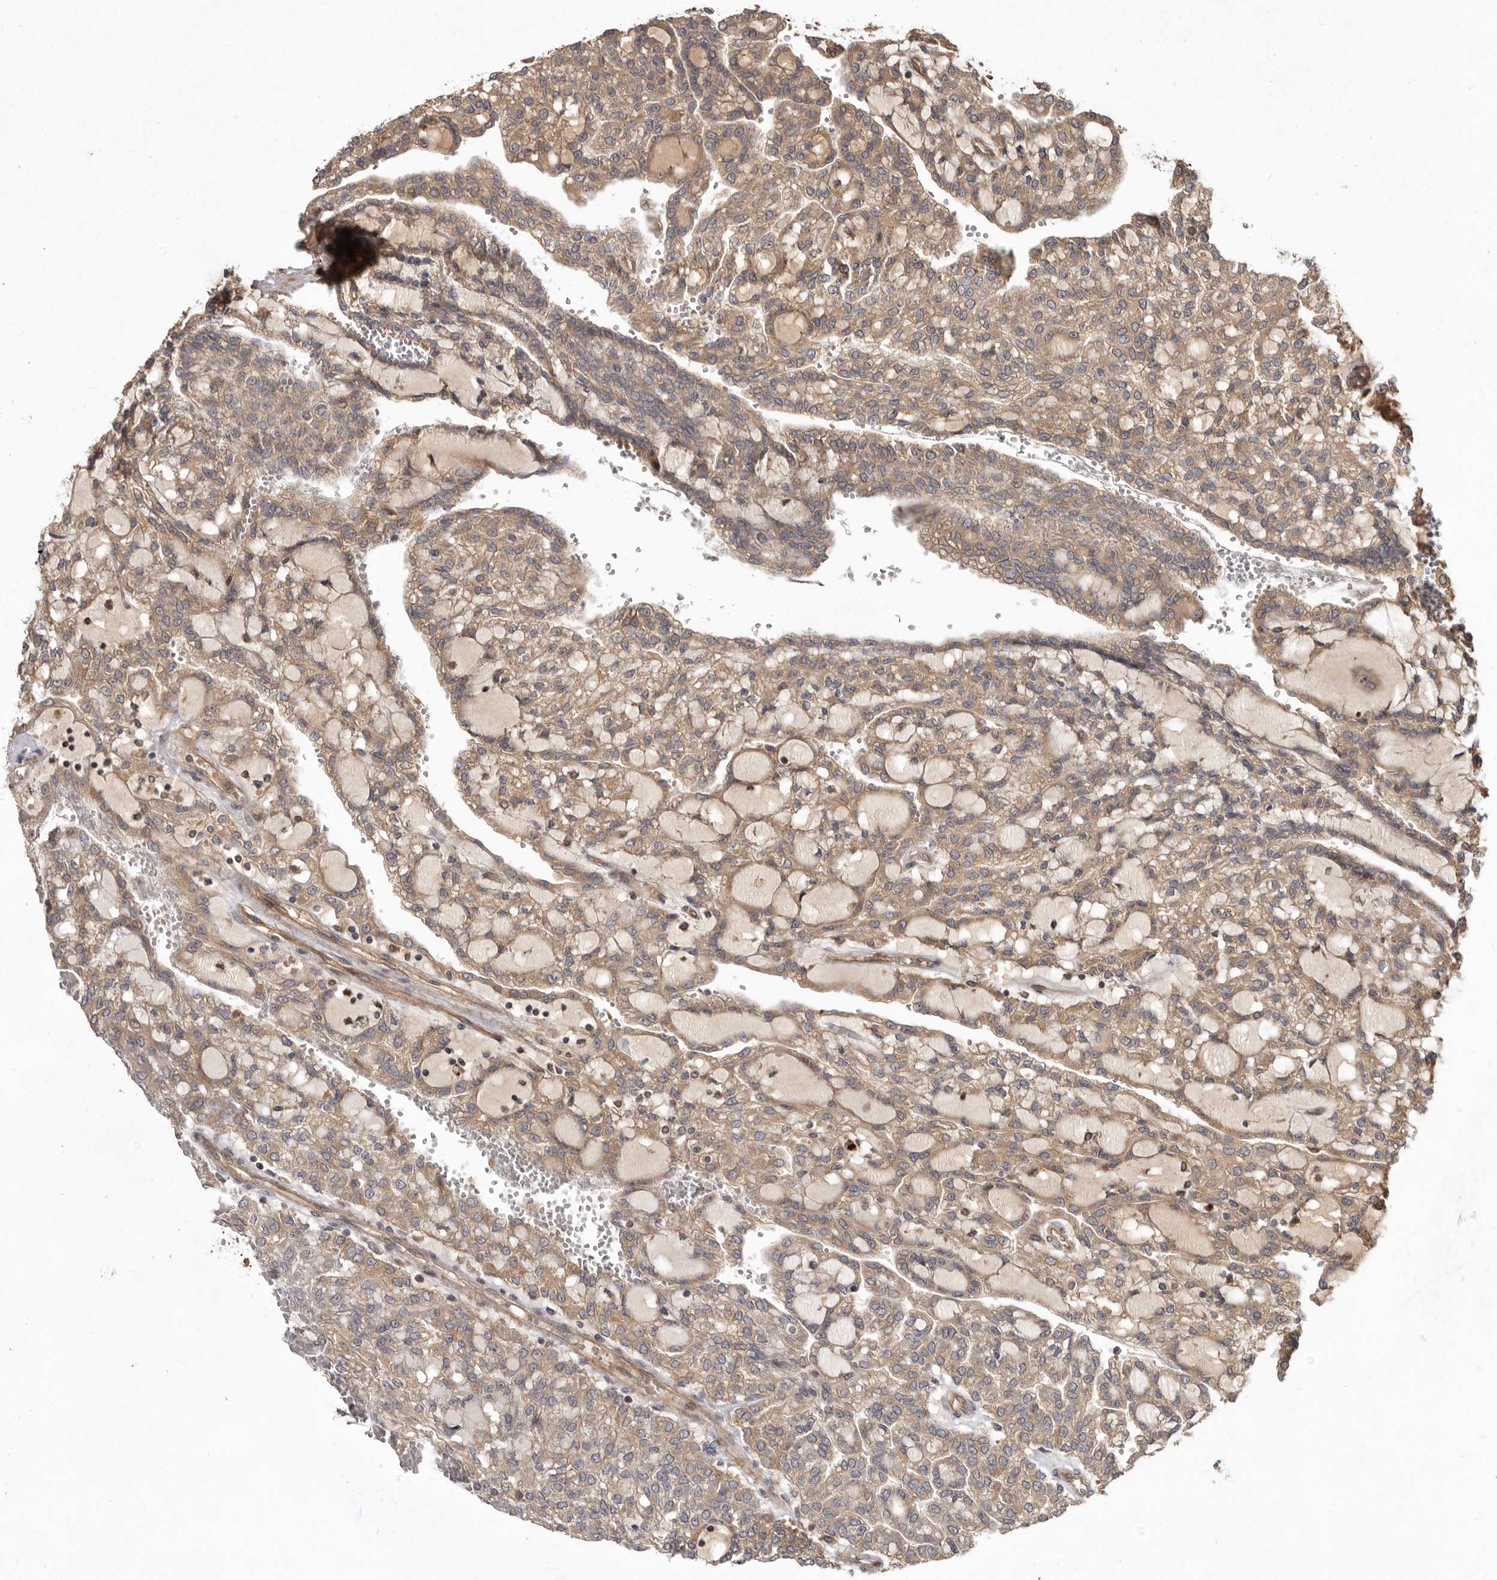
{"staining": {"intensity": "moderate", "quantity": ">75%", "location": "cytoplasmic/membranous"}, "tissue": "renal cancer", "cell_type": "Tumor cells", "image_type": "cancer", "snomed": [{"axis": "morphology", "description": "Adenocarcinoma, NOS"}, {"axis": "topography", "description": "Kidney"}], "caption": "An immunohistochemistry (IHC) image of tumor tissue is shown. Protein staining in brown labels moderate cytoplasmic/membranous positivity in renal cancer within tumor cells. (DAB IHC with brightfield microscopy, high magnification).", "gene": "STK36", "patient": {"sex": "male", "age": 63}}